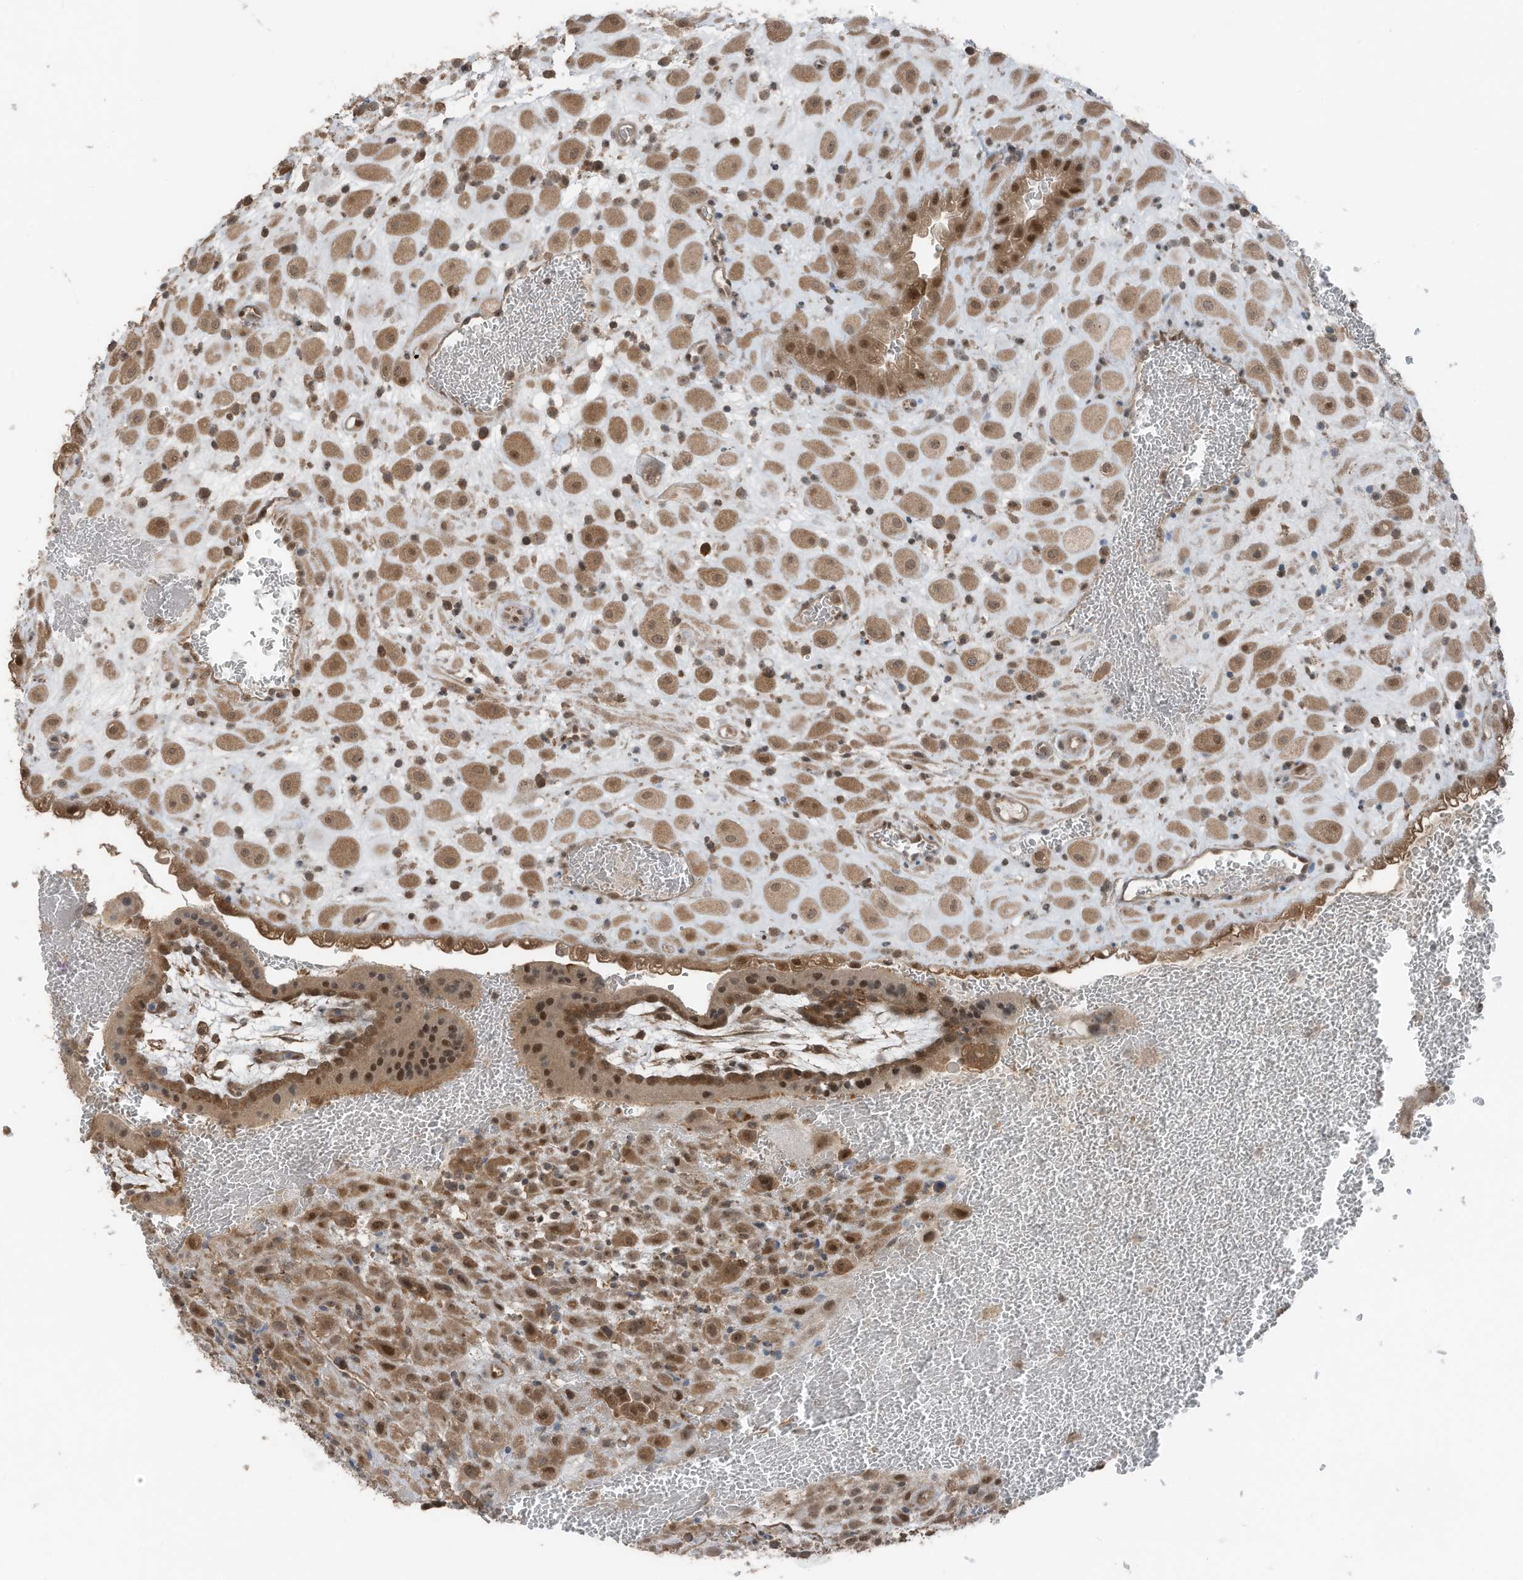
{"staining": {"intensity": "moderate", "quantity": ">75%", "location": "cytoplasmic/membranous,nuclear"}, "tissue": "placenta", "cell_type": "Decidual cells", "image_type": "normal", "snomed": [{"axis": "morphology", "description": "Normal tissue, NOS"}, {"axis": "topography", "description": "Placenta"}], "caption": "A high-resolution histopathology image shows immunohistochemistry staining of normal placenta, which demonstrates moderate cytoplasmic/membranous,nuclear expression in approximately >75% of decidual cells.", "gene": "TXNDC9", "patient": {"sex": "female", "age": 35}}